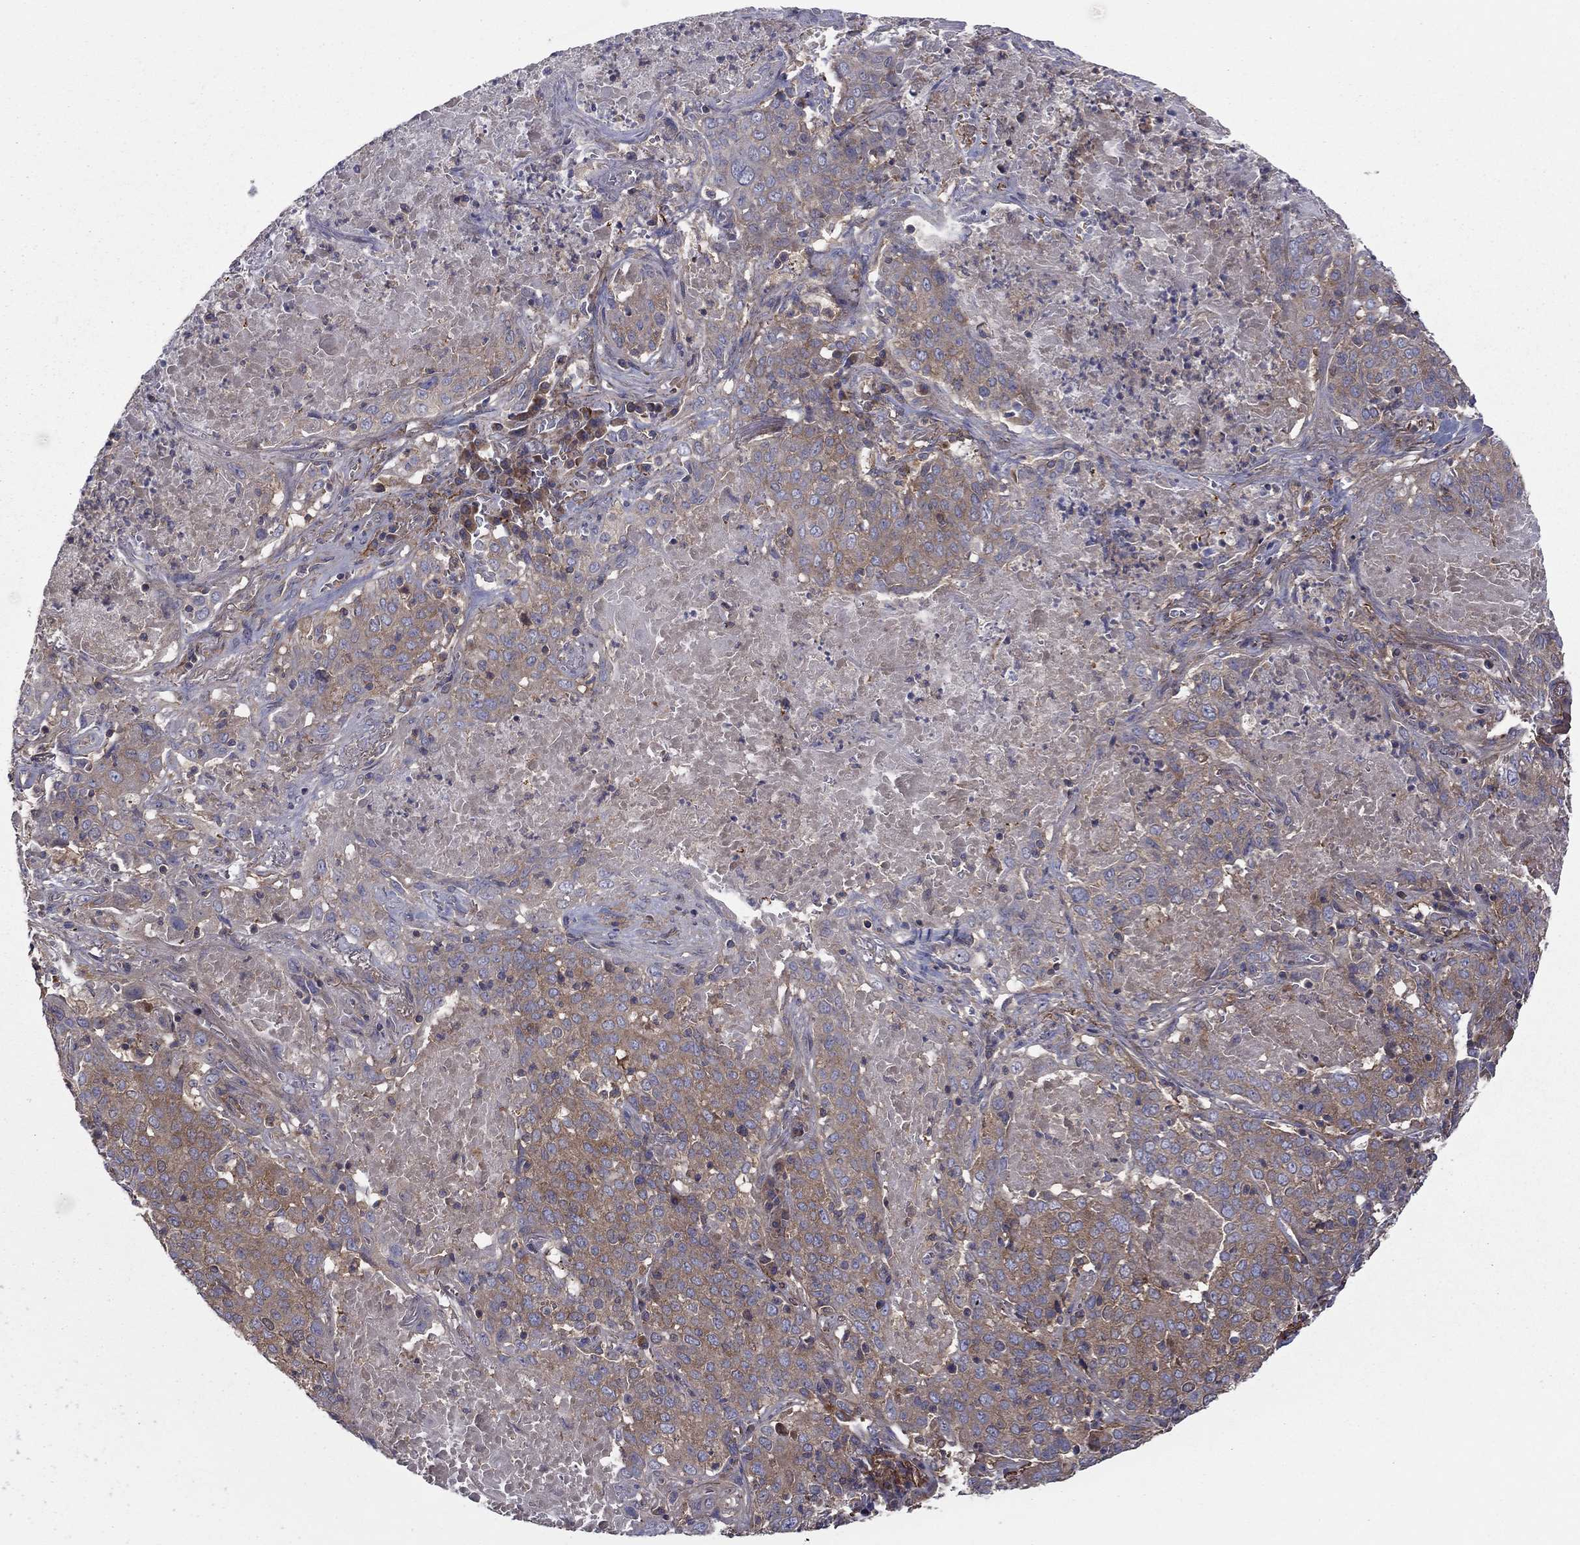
{"staining": {"intensity": "moderate", "quantity": "25%-75%", "location": "cytoplasmic/membranous"}, "tissue": "lung cancer", "cell_type": "Tumor cells", "image_type": "cancer", "snomed": [{"axis": "morphology", "description": "Squamous cell carcinoma, NOS"}, {"axis": "topography", "description": "Lung"}], "caption": "About 25%-75% of tumor cells in squamous cell carcinoma (lung) show moderate cytoplasmic/membranous protein expression as visualized by brown immunohistochemical staining.", "gene": "RNF123", "patient": {"sex": "male", "age": 82}}